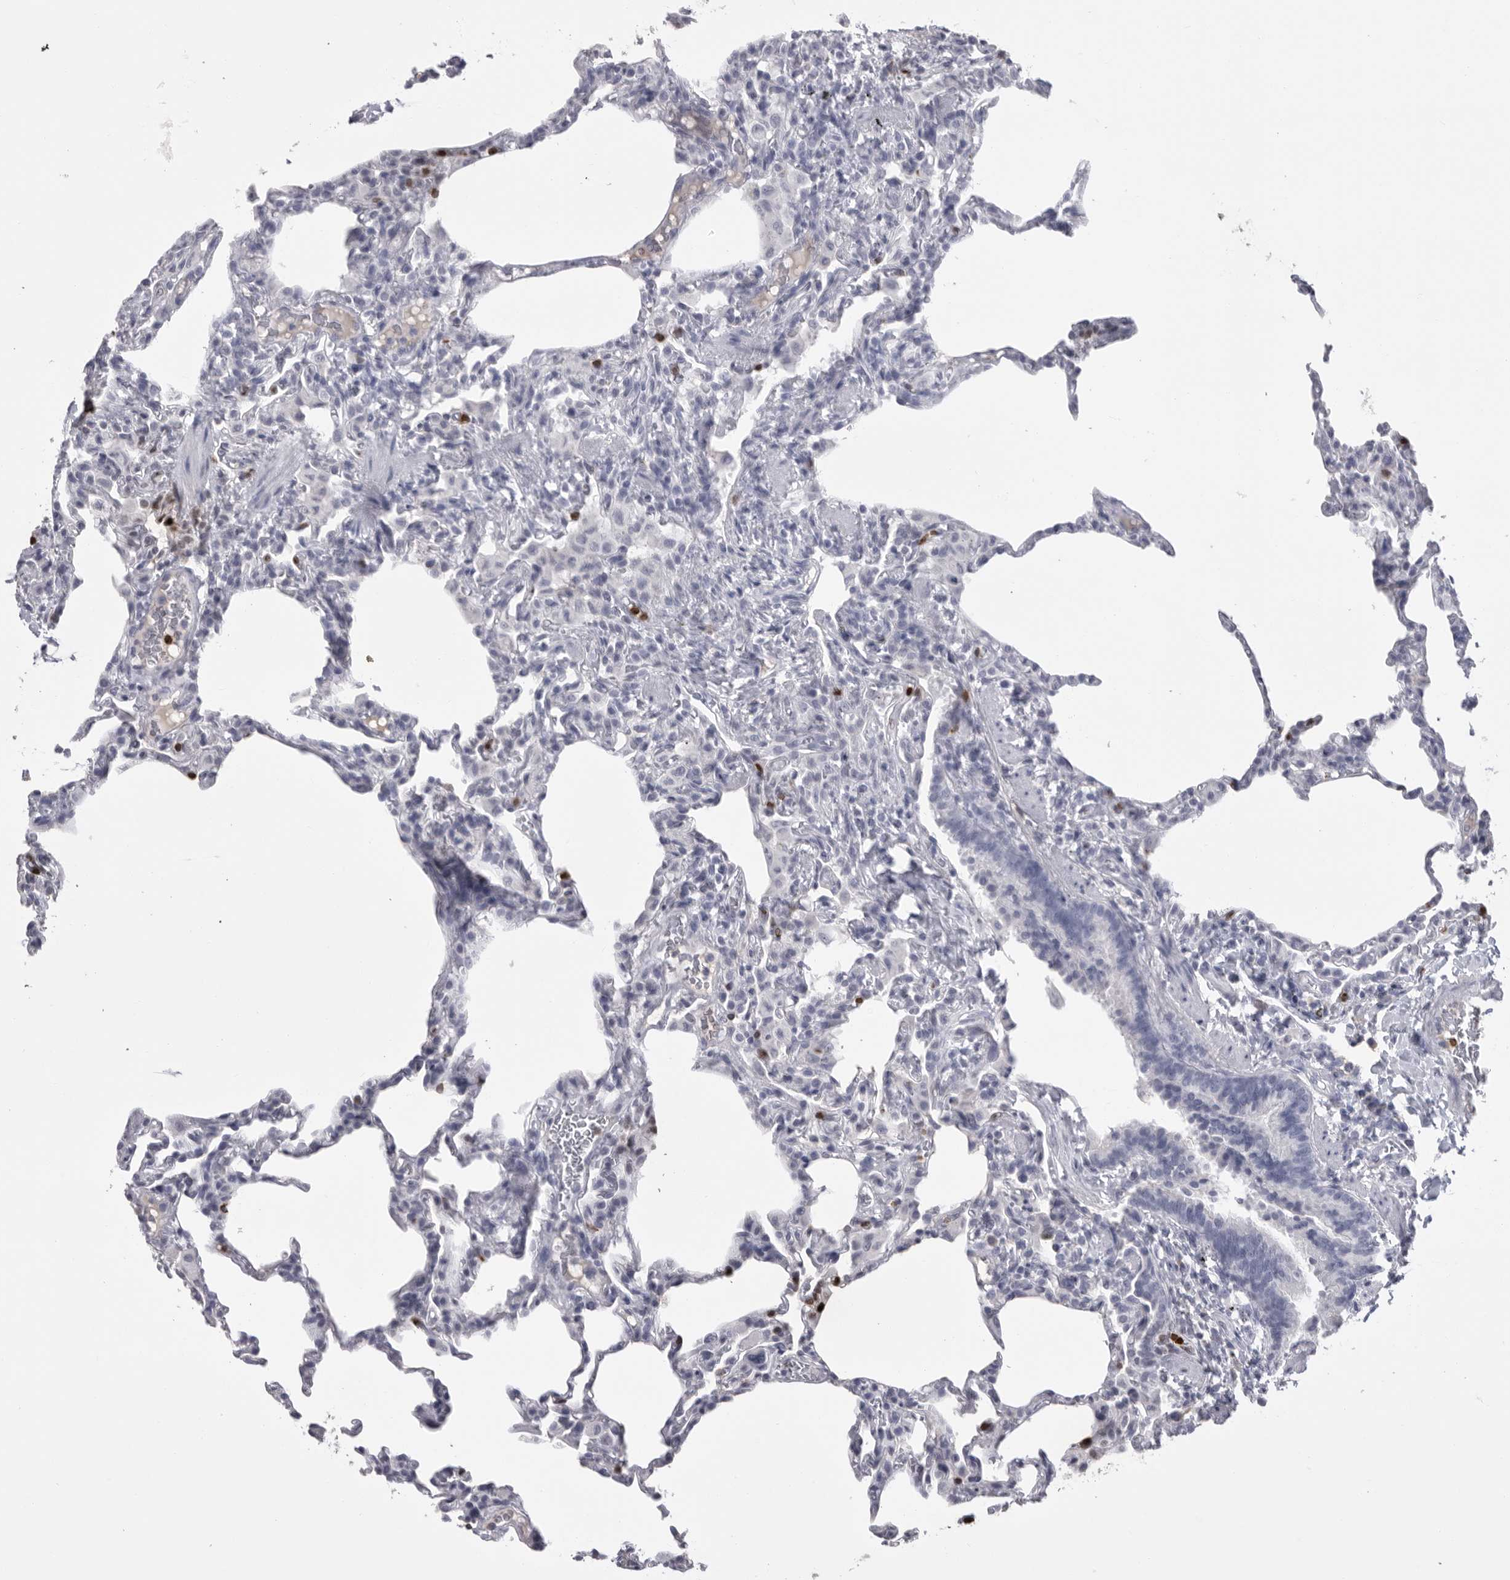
{"staining": {"intensity": "negative", "quantity": "none", "location": "none"}, "tissue": "lung", "cell_type": "Alveolar cells", "image_type": "normal", "snomed": [{"axis": "morphology", "description": "Normal tissue, NOS"}, {"axis": "topography", "description": "Lung"}], "caption": "Immunohistochemistry (IHC) photomicrograph of unremarkable lung: human lung stained with DAB (3,3'-diaminobenzidine) exhibits no significant protein staining in alveolar cells.", "gene": "GNLY", "patient": {"sex": "male", "age": 20}}